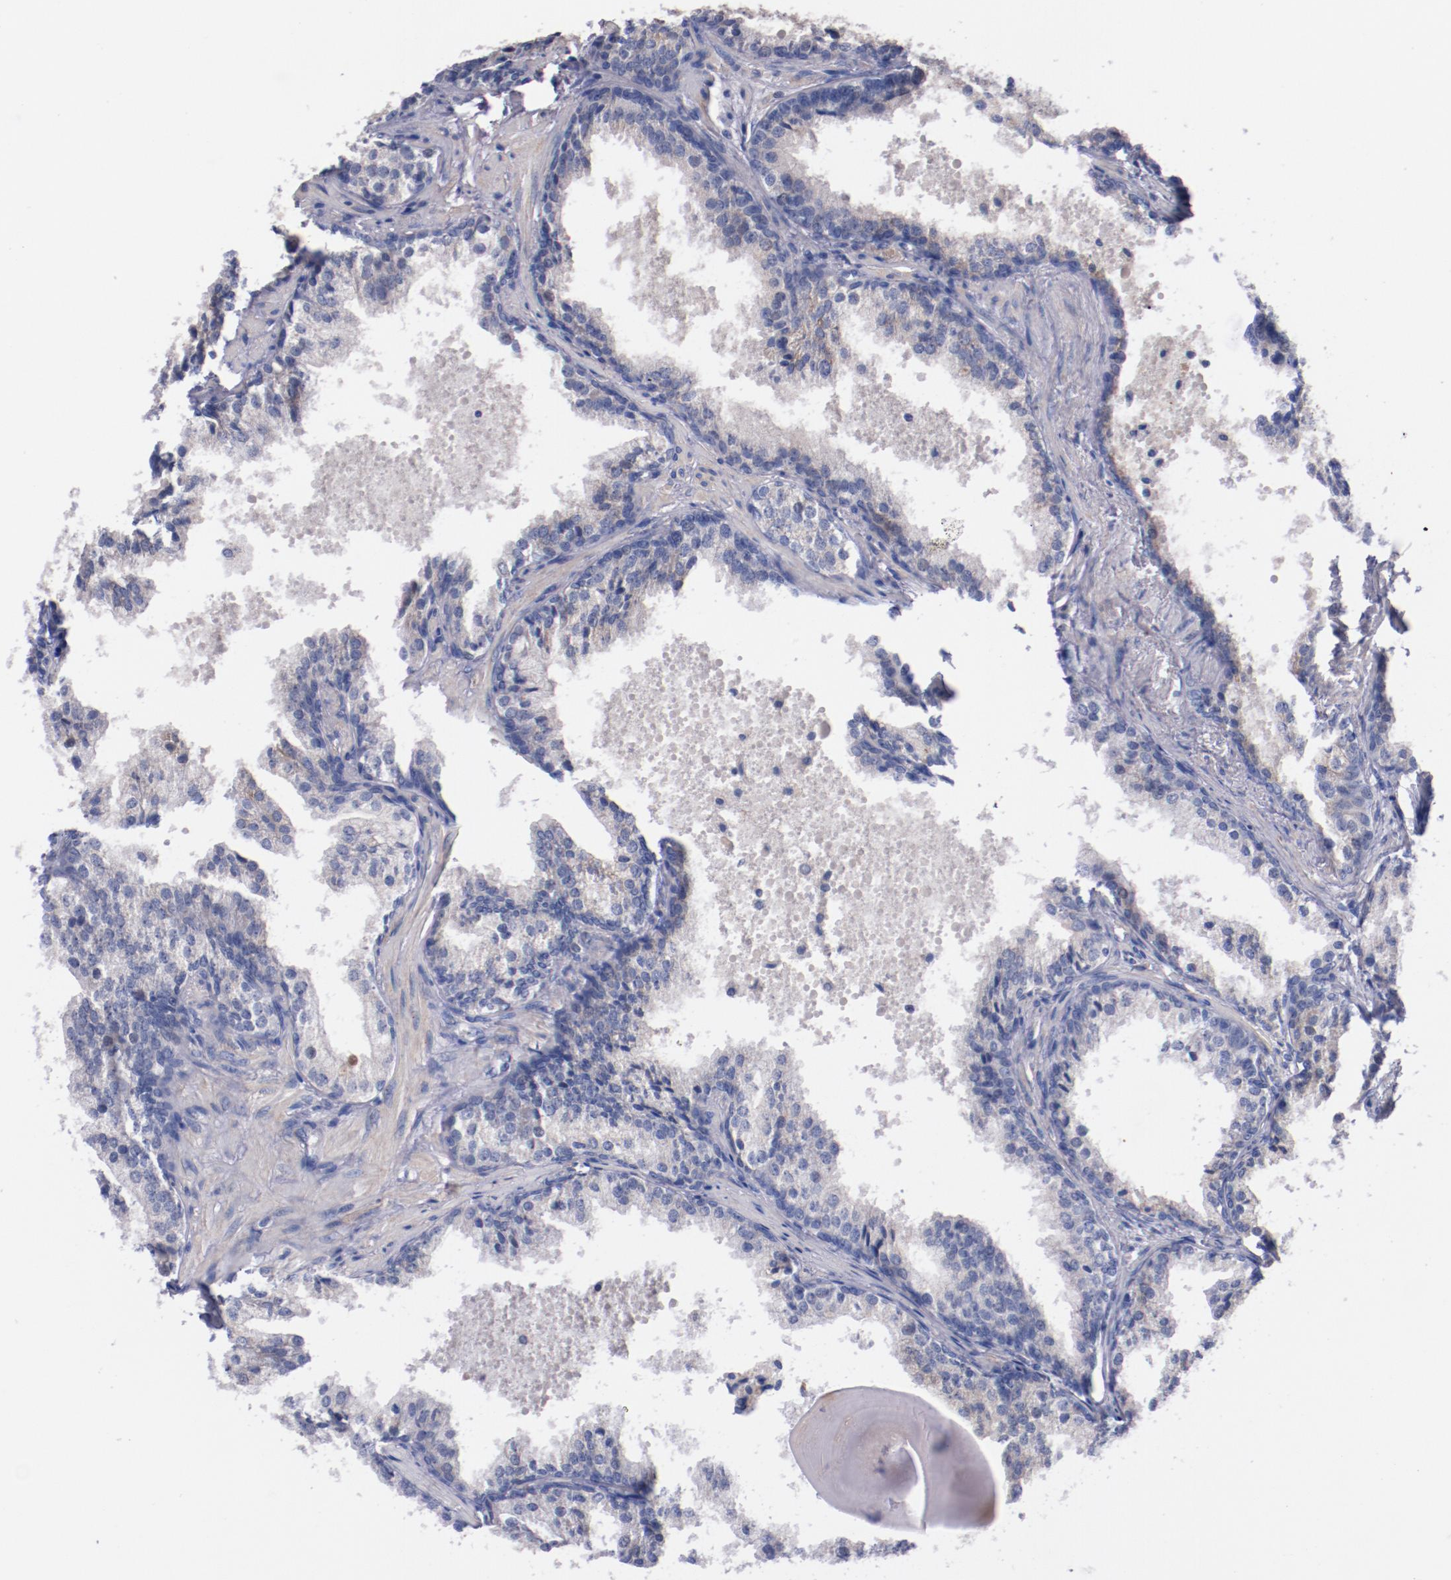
{"staining": {"intensity": "negative", "quantity": "none", "location": "none"}, "tissue": "prostate cancer", "cell_type": "Tumor cells", "image_type": "cancer", "snomed": [{"axis": "morphology", "description": "Adenocarcinoma, Low grade"}, {"axis": "topography", "description": "Prostate"}], "caption": "An image of human prostate cancer (low-grade adenocarcinoma) is negative for staining in tumor cells.", "gene": "CNTNAP2", "patient": {"sex": "male", "age": 69}}